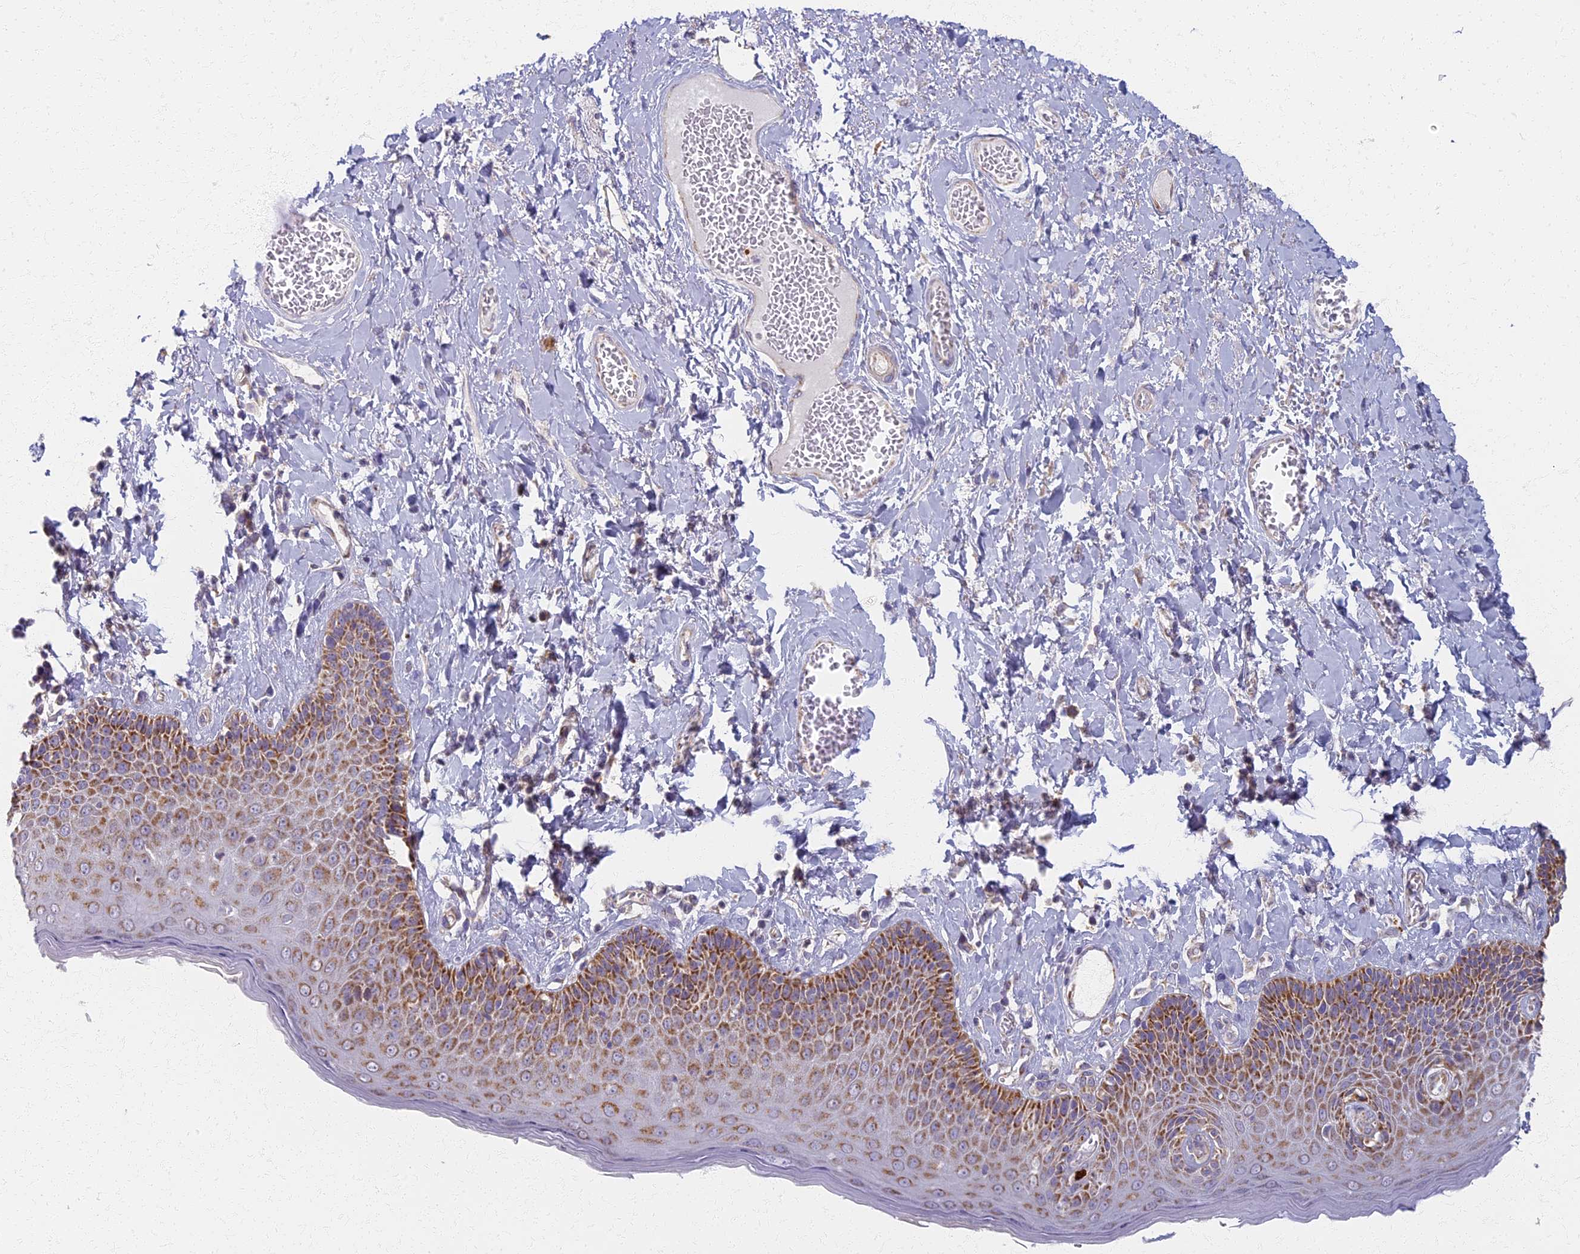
{"staining": {"intensity": "moderate", "quantity": ">75%", "location": "cytoplasmic/membranous"}, "tissue": "skin", "cell_type": "Epidermal cells", "image_type": "normal", "snomed": [{"axis": "morphology", "description": "Normal tissue, NOS"}, {"axis": "topography", "description": "Anal"}], "caption": "Skin stained with a brown dye displays moderate cytoplasmic/membranous positive staining in about >75% of epidermal cells.", "gene": "MRPS25", "patient": {"sex": "male", "age": 69}}